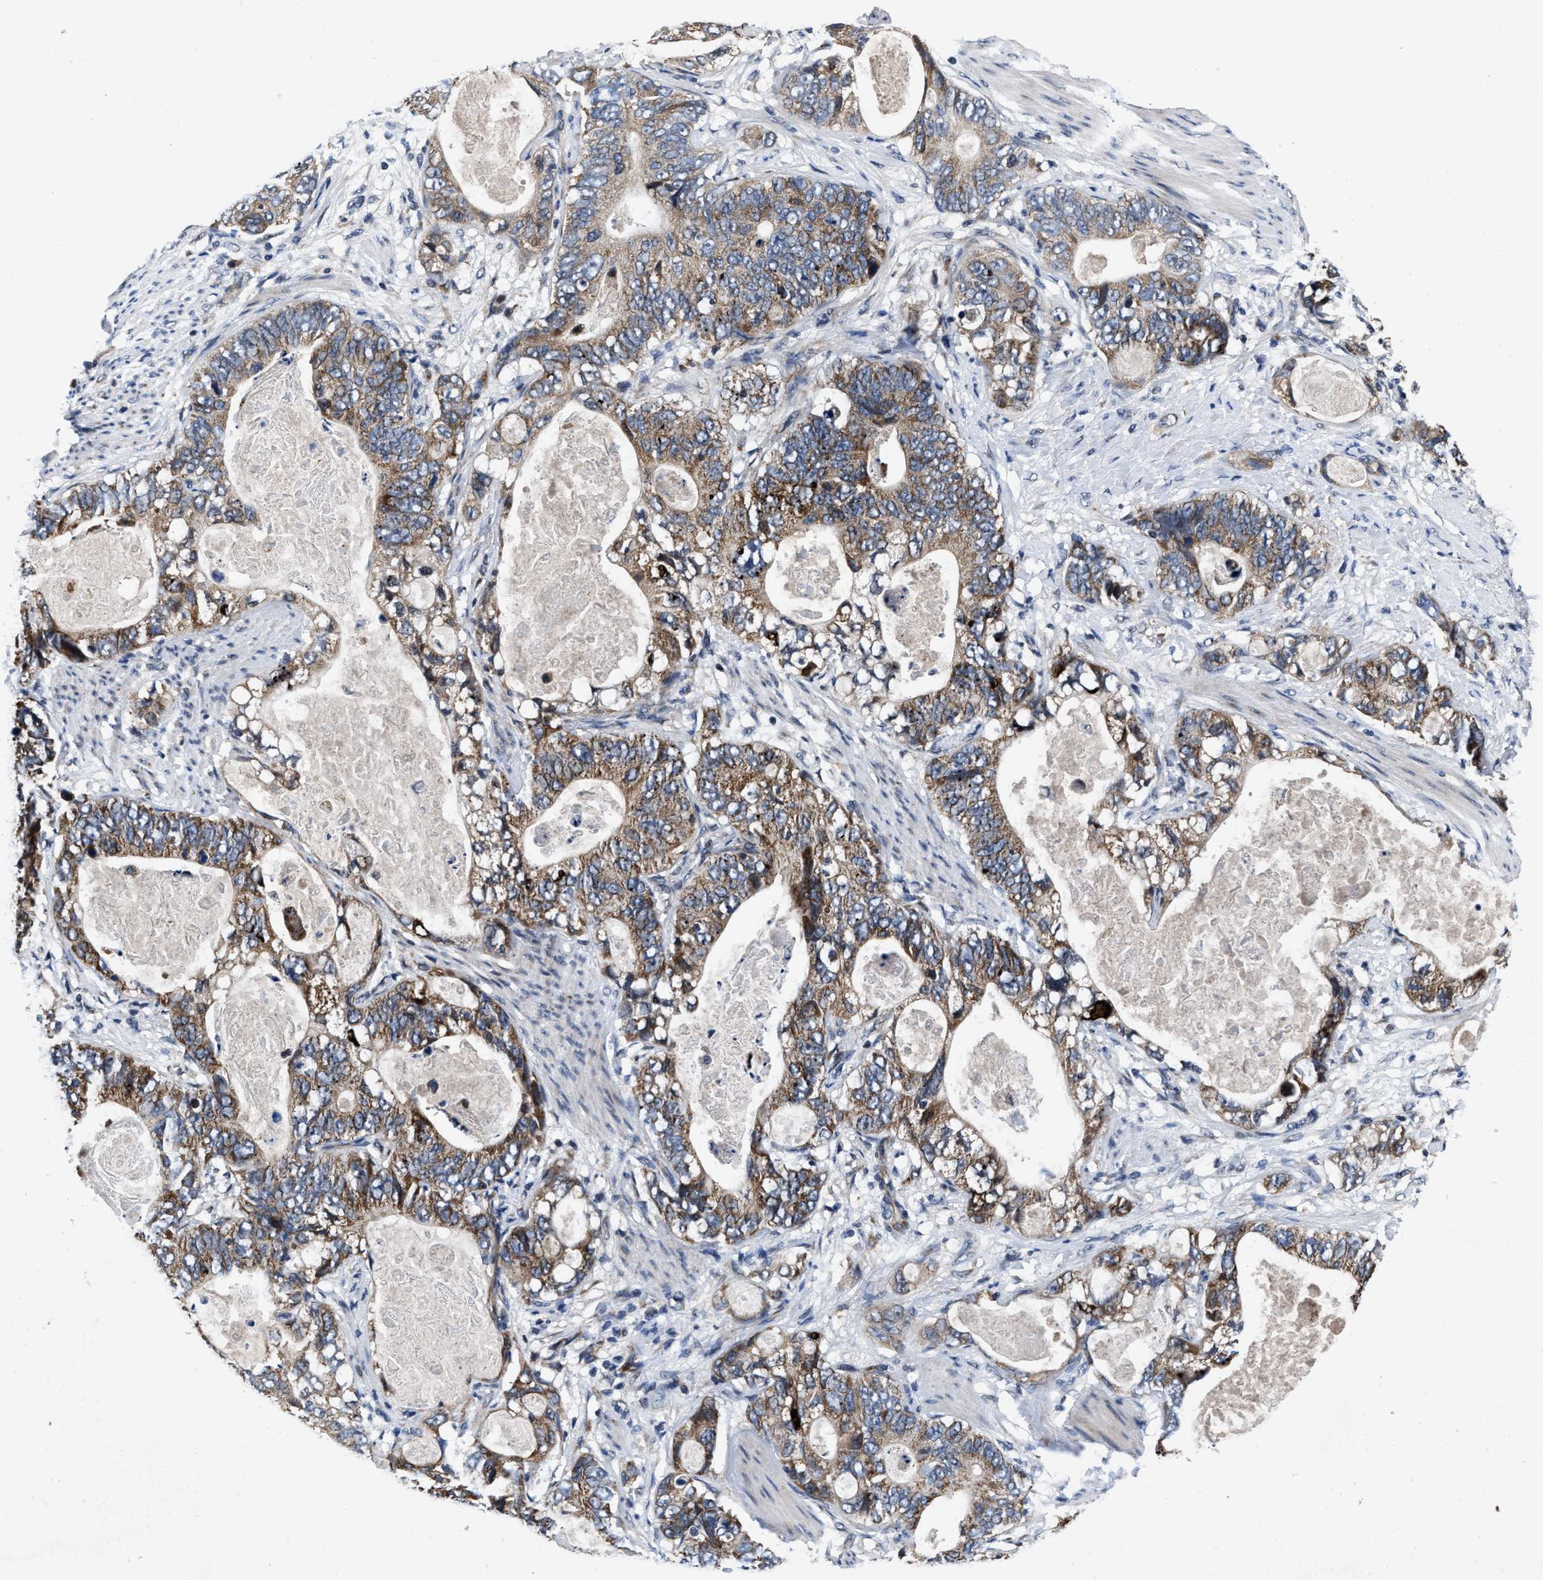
{"staining": {"intensity": "moderate", "quantity": ">75%", "location": "cytoplasmic/membranous"}, "tissue": "stomach cancer", "cell_type": "Tumor cells", "image_type": "cancer", "snomed": [{"axis": "morphology", "description": "Normal tissue, NOS"}, {"axis": "morphology", "description": "Adenocarcinoma, NOS"}, {"axis": "topography", "description": "Stomach"}], "caption": "A medium amount of moderate cytoplasmic/membranous positivity is identified in approximately >75% of tumor cells in stomach adenocarcinoma tissue.", "gene": "TMEM53", "patient": {"sex": "female", "age": 89}}